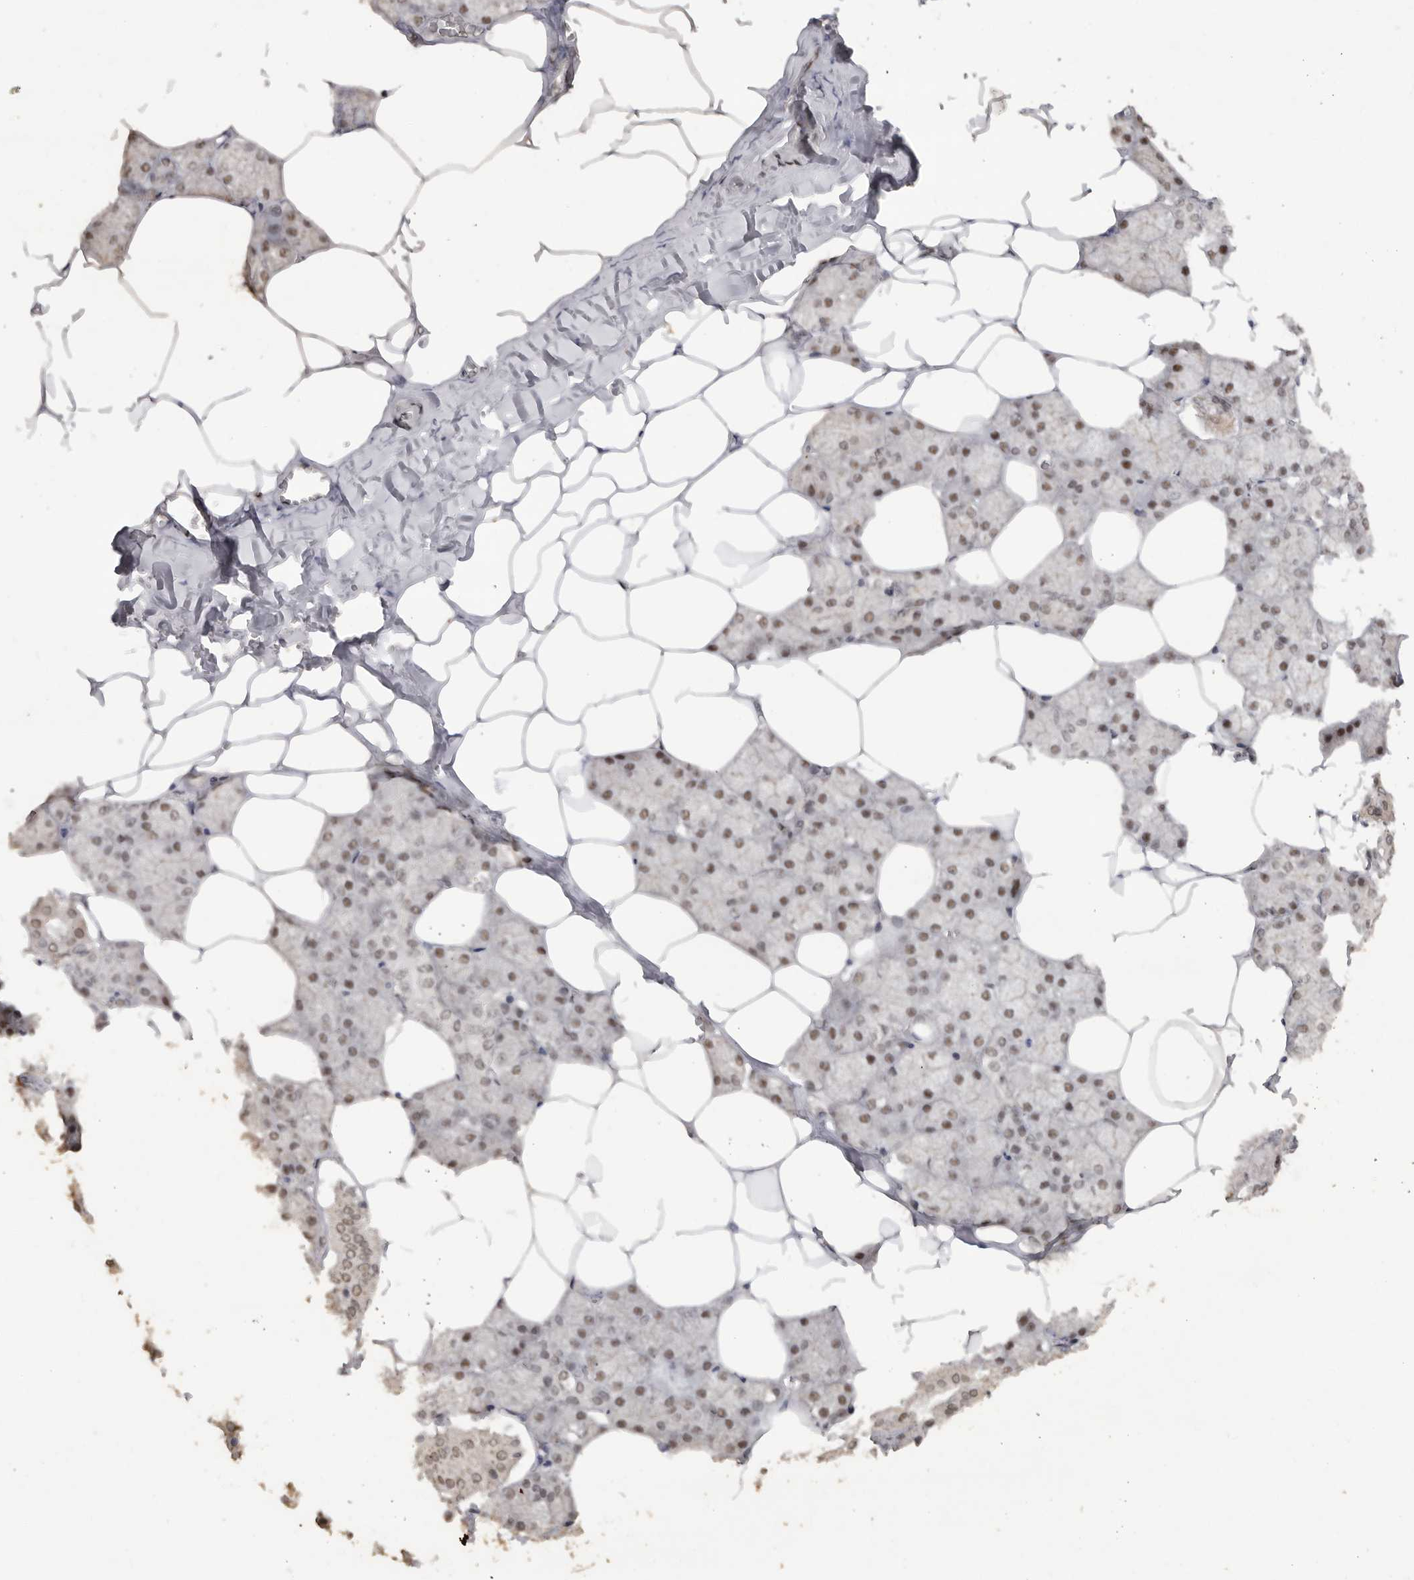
{"staining": {"intensity": "moderate", "quantity": "25%-75%", "location": "cytoplasmic/membranous,nuclear"}, "tissue": "salivary gland", "cell_type": "Glandular cells", "image_type": "normal", "snomed": [{"axis": "morphology", "description": "Normal tissue, NOS"}, {"axis": "topography", "description": "Salivary gland"}], "caption": "Immunohistochemistry (IHC) (DAB (3,3'-diaminobenzidine)) staining of unremarkable salivary gland exhibits moderate cytoplasmic/membranous,nuclear protein staining in approximately 25%-75% of glandular cells.", "gene": "PPP1R10", "patient": {"sex": "male", "age": 62}}